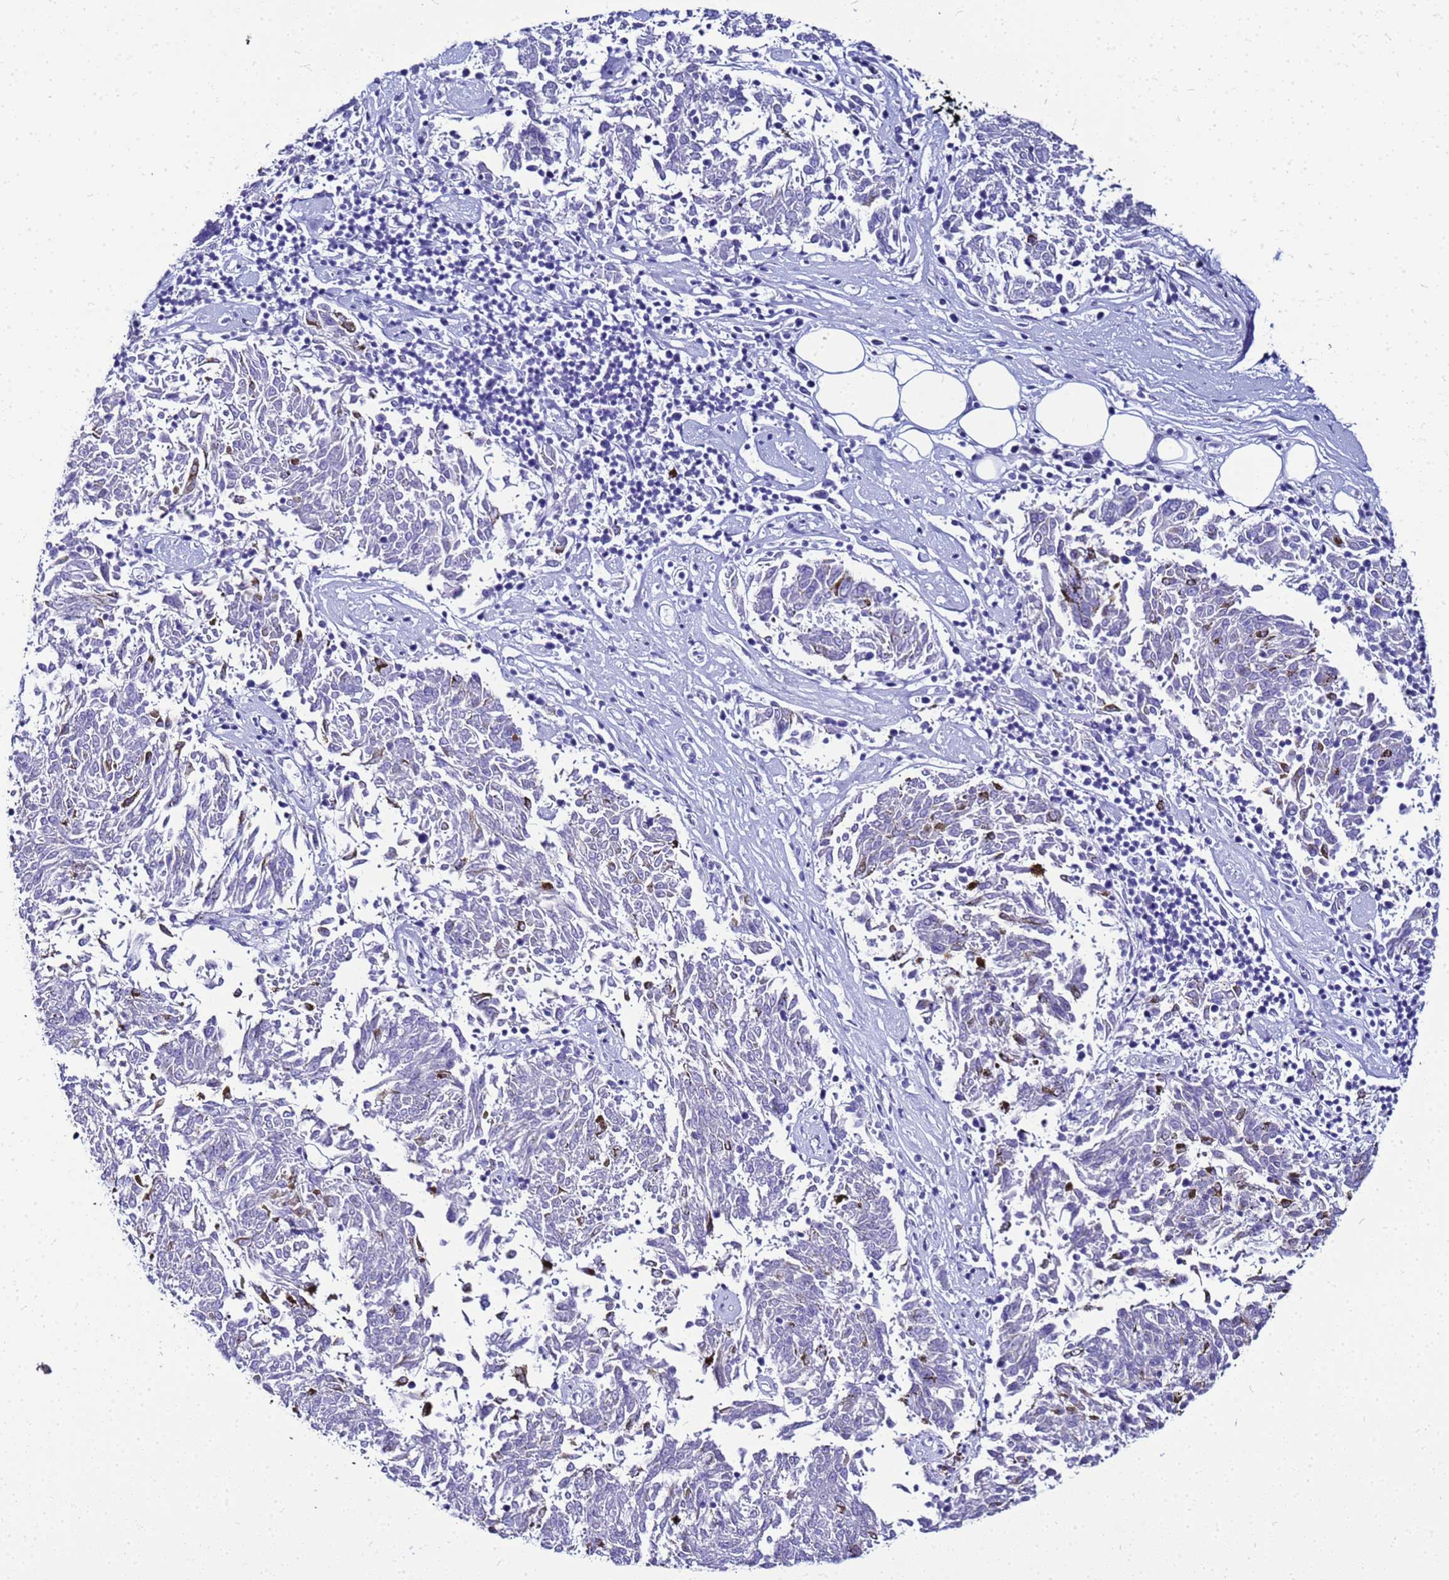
{"staining": {"intensity": "negative", "quantity": "none", "location": "none"}, "tissue": "melanoma", "cell_type": "Tumor cells", "image_type": "cancer", "snomed": [{"axis": "morphology", "description": "Malignant melanoma, NOS"}, {"axis": "topography", "description": "Skin"}], "caption": "Immunohistochemistry photomicrograph of neoplastic tissue: human malignant melanoma stained with DAB exhibits no significant protein positivity in tumor cells. (DAB (3,3'-diaminobenzidine) IHC with hematoxylin counter stain).", "gene": "CSTA", "patient": {"sex": "female", "age": 72}}